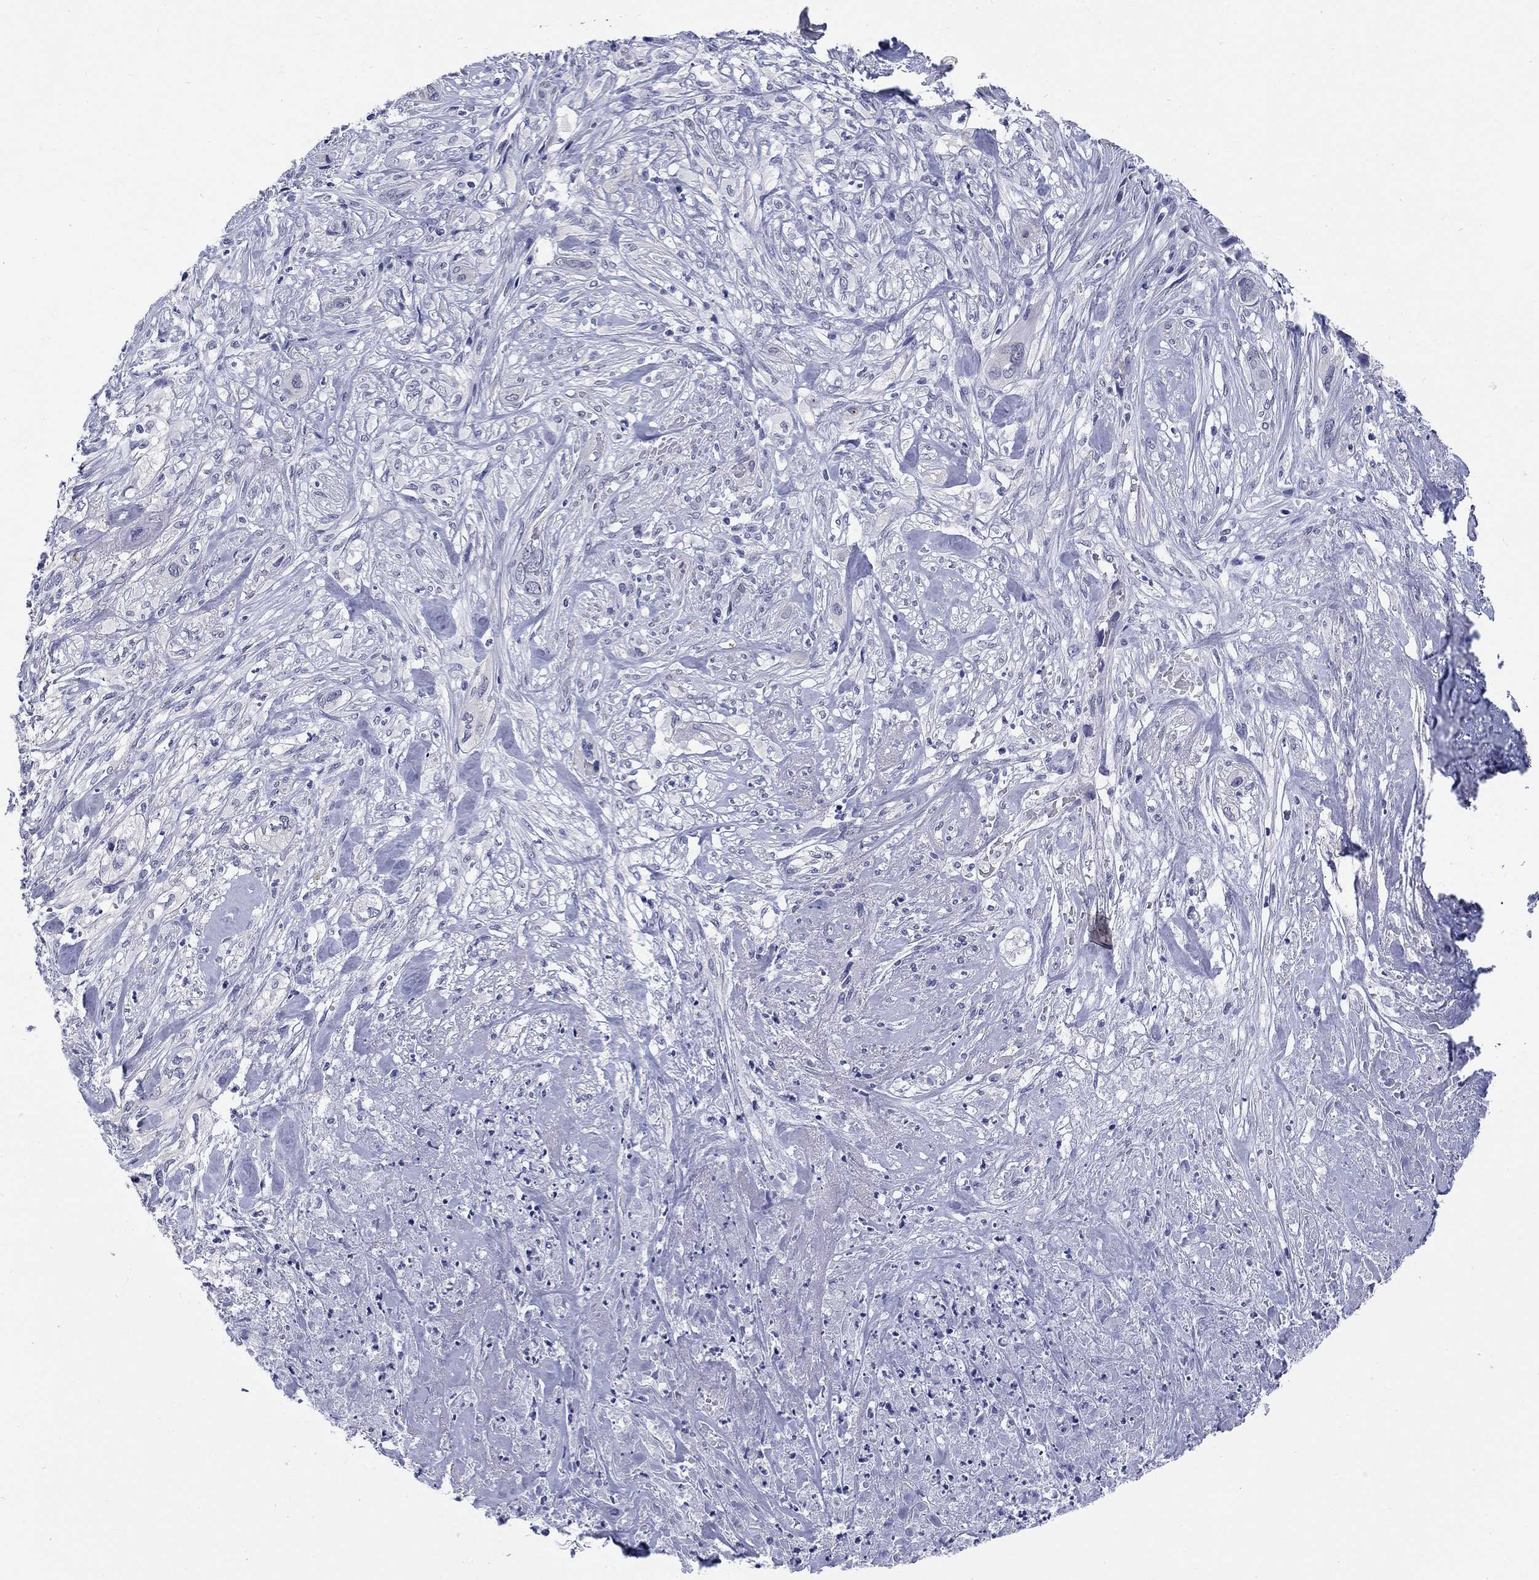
{"staining": {"intensity": "negative", "quantity": "none", "location": "none"}, "tissue": "cervical cancer", "cell_type": "Tumor cells", "image_type": "cancer", "snomed": [{"axis": "morphology", "description": "Squamous cell carcinoma, NOS"}, {"axis": "topography", "description": "Cervix"}], "caption": "Micrograph shows no protein staining in tumor cells of cervical squamous cell carcinoma tissue.", "gene": "ECEL1", "patient": {"sex": "female", "age": 57}}